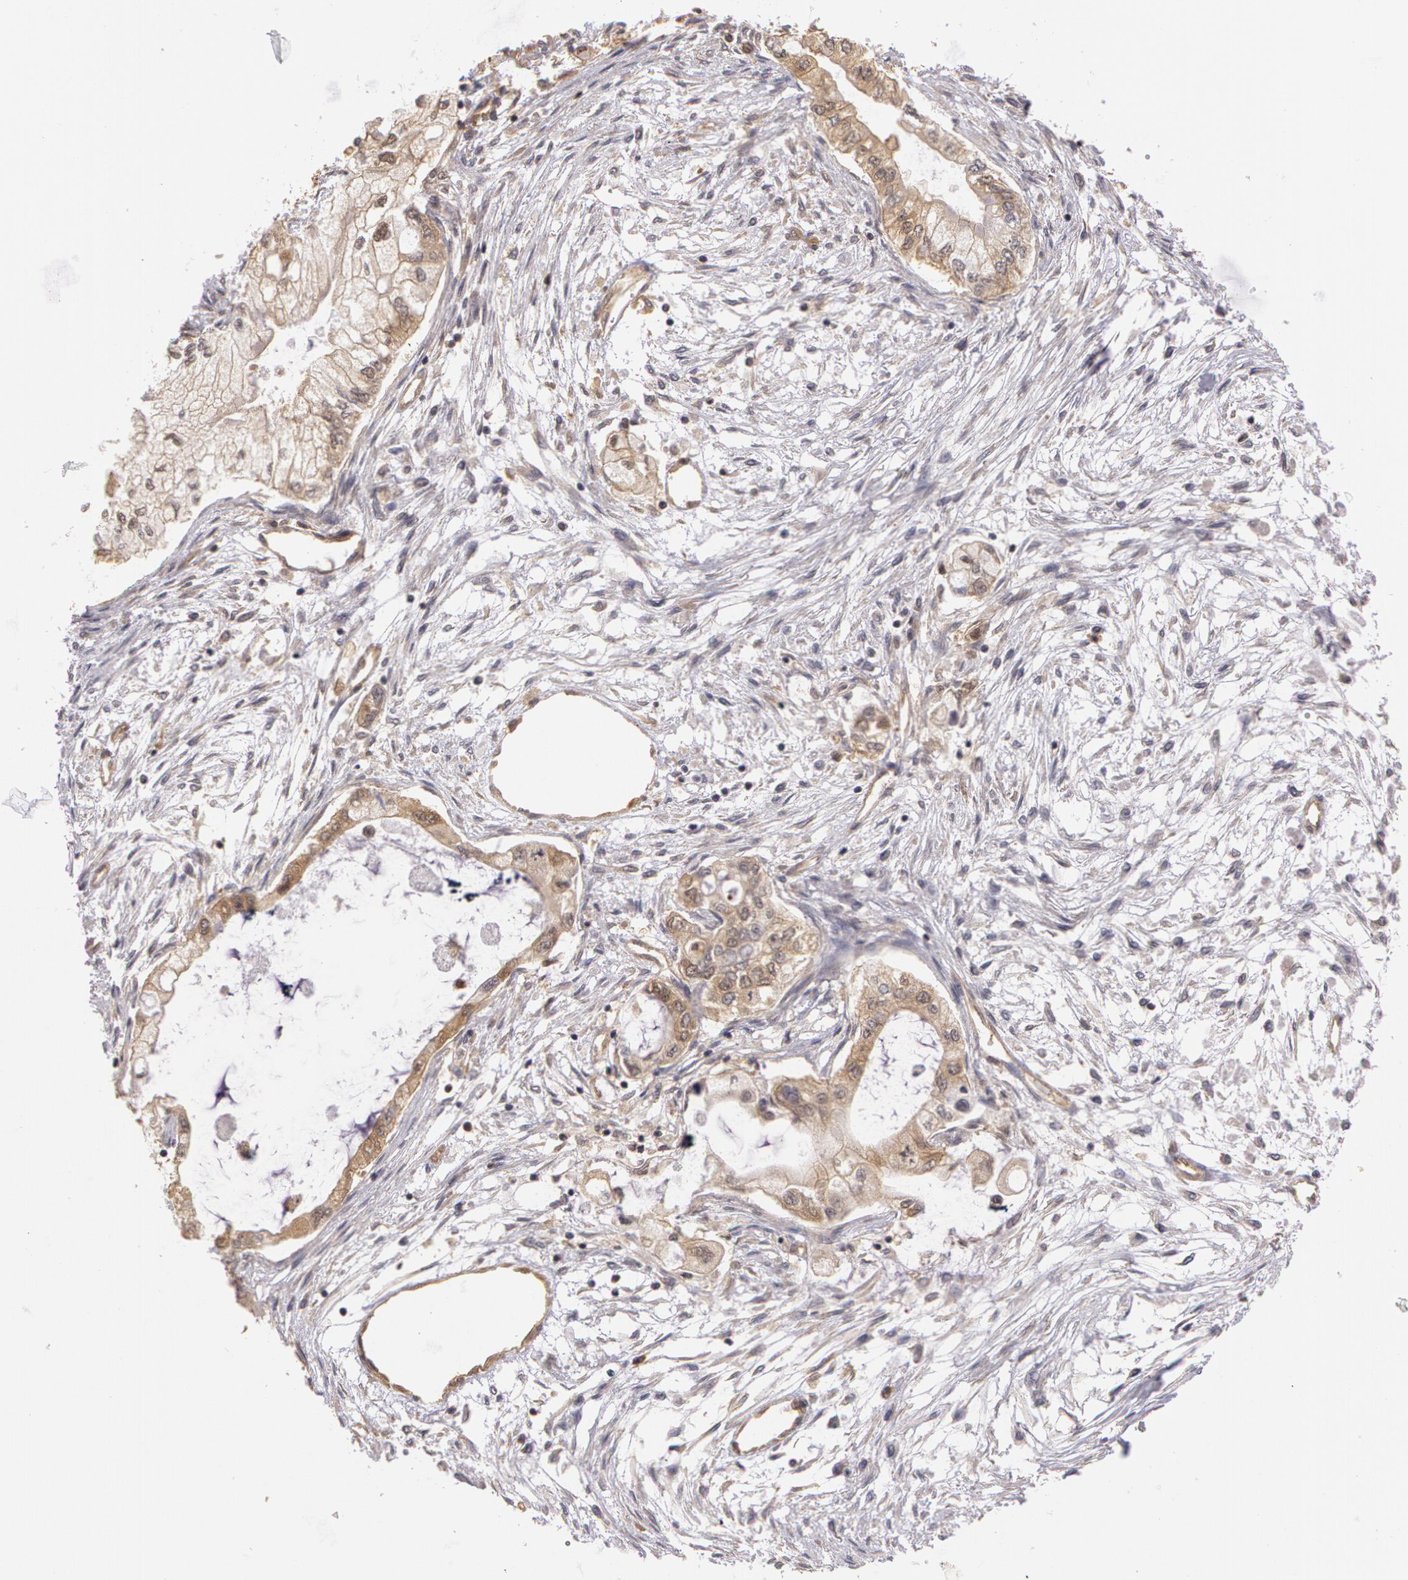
{"staining": {"intensity": "negative", "quantity": "none", "location": "none"}, "tissue": "pancreatic cancer", "cell_type": "Tumor cells", "image_type": "cancer", "snomed": [{"axis": "morphology", "description": "Adenocarcinoma, NOS"}, {"axis": "topography", "description": "Pancreas"}], "caption": "Pancreatic cancer (adenocarcinoma) was stained to show a protein in brown. There is no significant expression in tumor cells.", "gene": "AHSA1", "patient": {"sex": "male", "age": 79}}